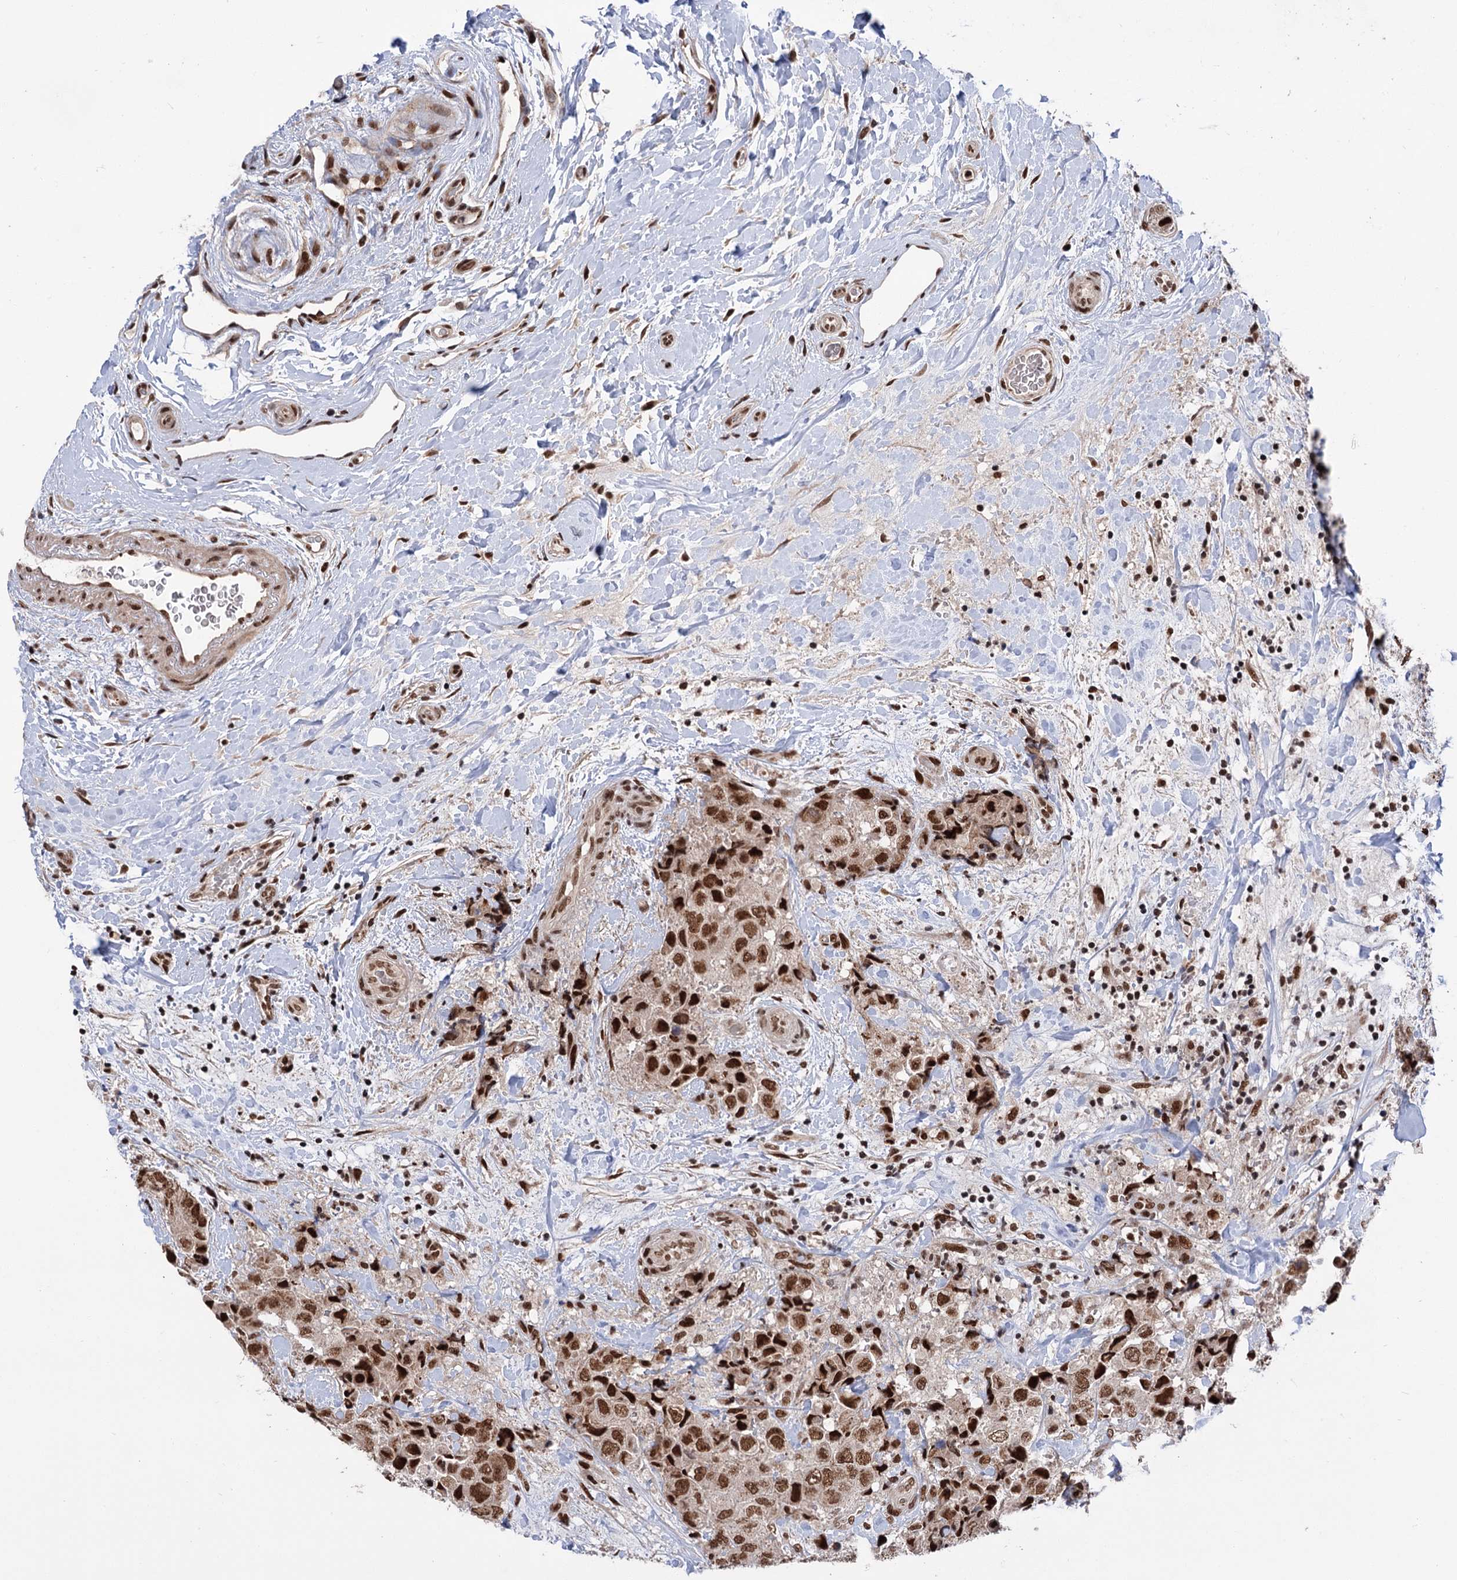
{"staining": {"intensity": "strong", "quantity": ">75%", "location": "nuclear"}, "tissue": "breast cancer", "cell_type": "Tumor cells", "image_type": "cancer", "snomed": [{"axis": "morphology", "description": "Duct carcinoma"}, {"axis": "topography", "description": "Breast"}], "caption": "Breast cancer stained for a protein demonstrates strong nuclear positivity in tumor cells. (DAB (3,3'-diaminobenzidine) IHC, brown staining for protein, blue staining for nuclei).", "gene": "MAML1", "patient": {"sex": "female", "age": 62}}